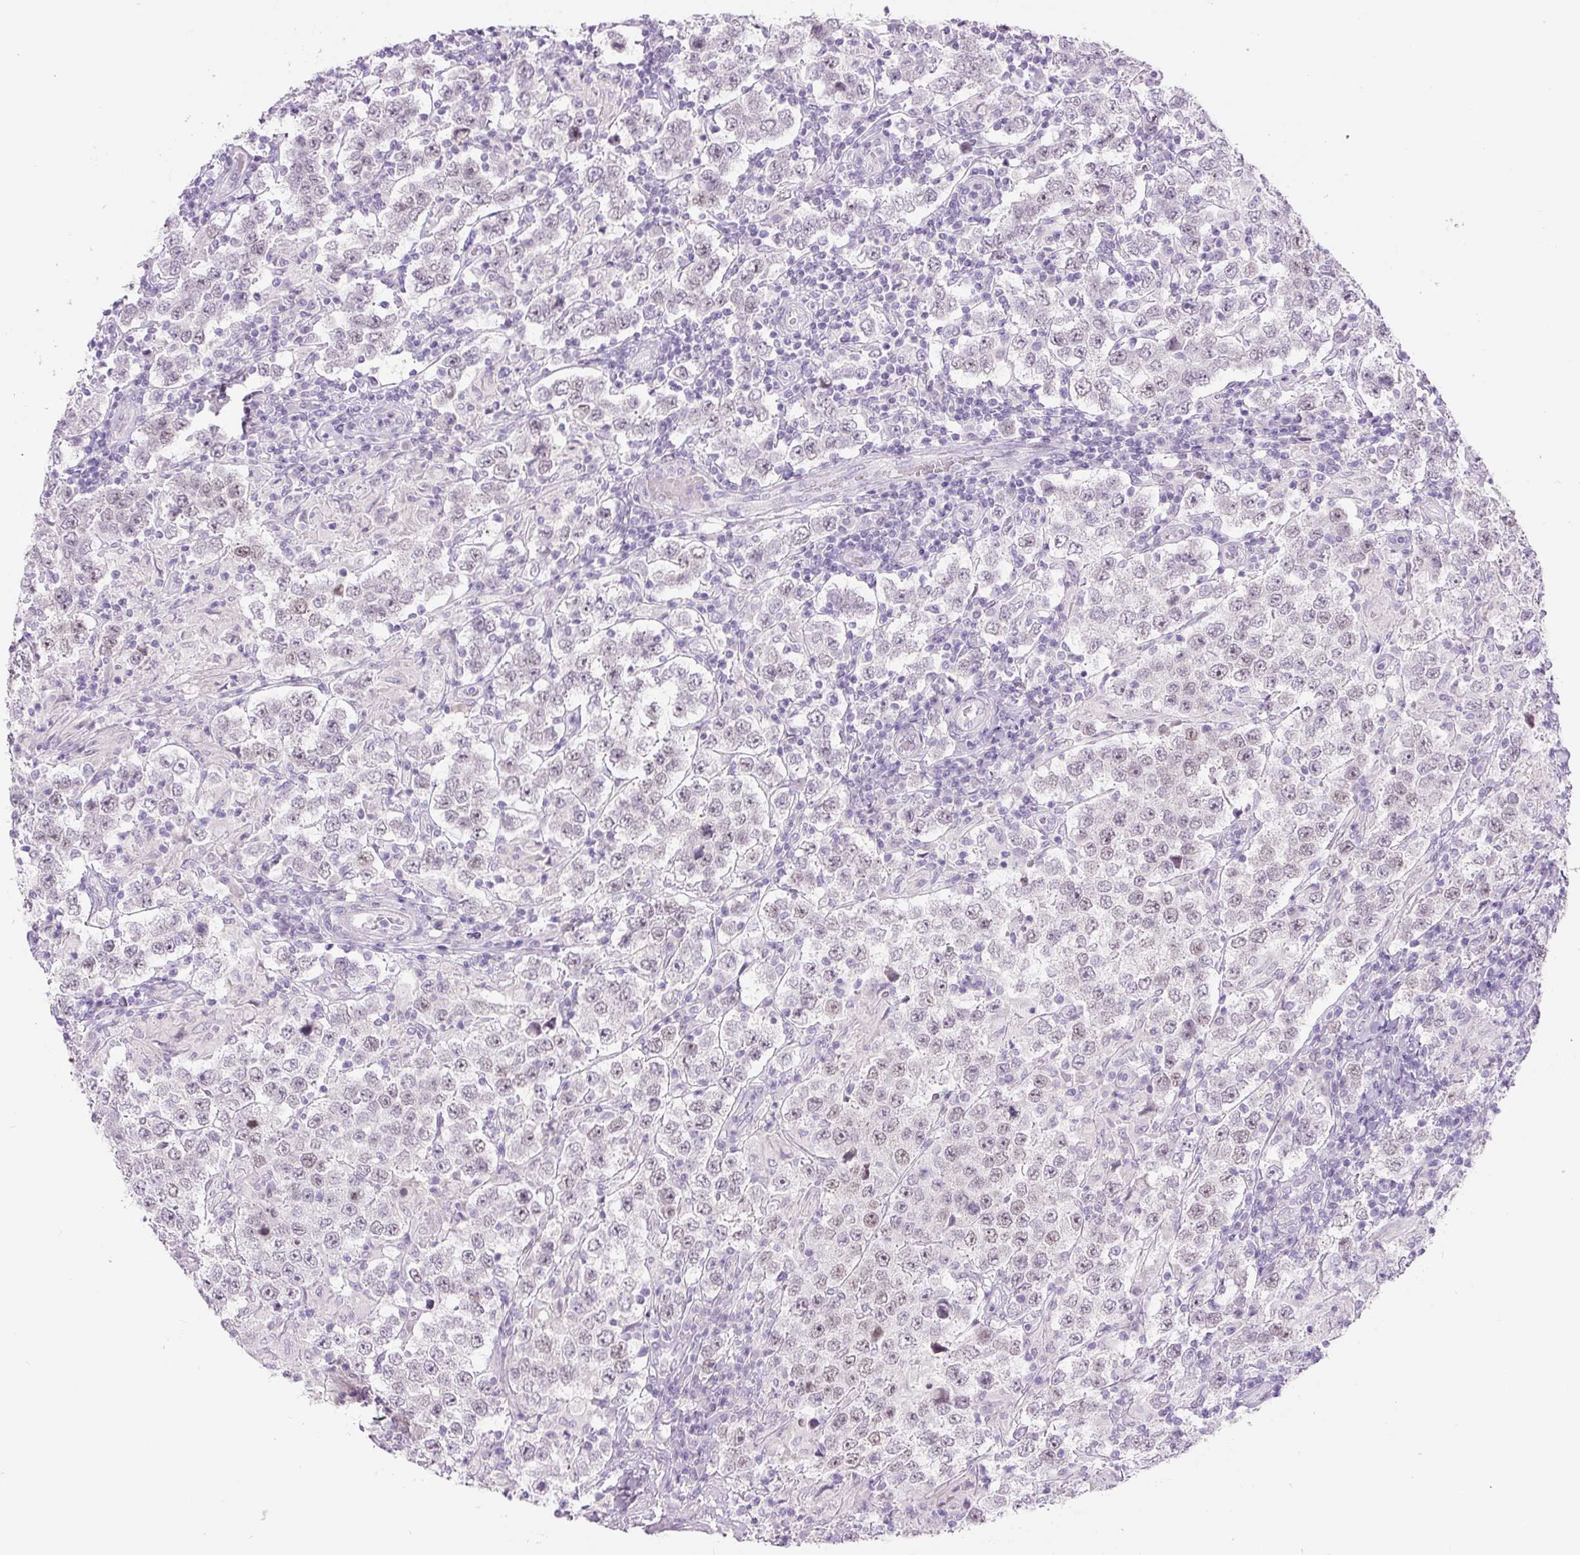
{"staining": {"intensity": "weak", "quantity": "25%-75%", "location": "nuclear"}, "tissue": "testis cancer", "cell_type": "Tumor cells", "image_type": "cancer", "snomed": [{"axis": "morphology", "description": "Normal tissue, NOS"}, {"axis": "morphology", "description": "Urothelial carcinoma, High grade"}, {"axis": "morphology", "description": "Seminoma, NOS"}, {"axis": "morphology", "description": "Carcinoma, Embryonal, NOS"}, {"axis": "topography", "description": "Urinary bladder"}, {"axis": "topography", "description": "Testis"}], "caption": "Tumor cells reveal low levels of weak nuclear positivity in about 25%-75% of cells in testis seminoma.", "gene": "SIX1", "patient": {"sex": "male", "age": 41}}